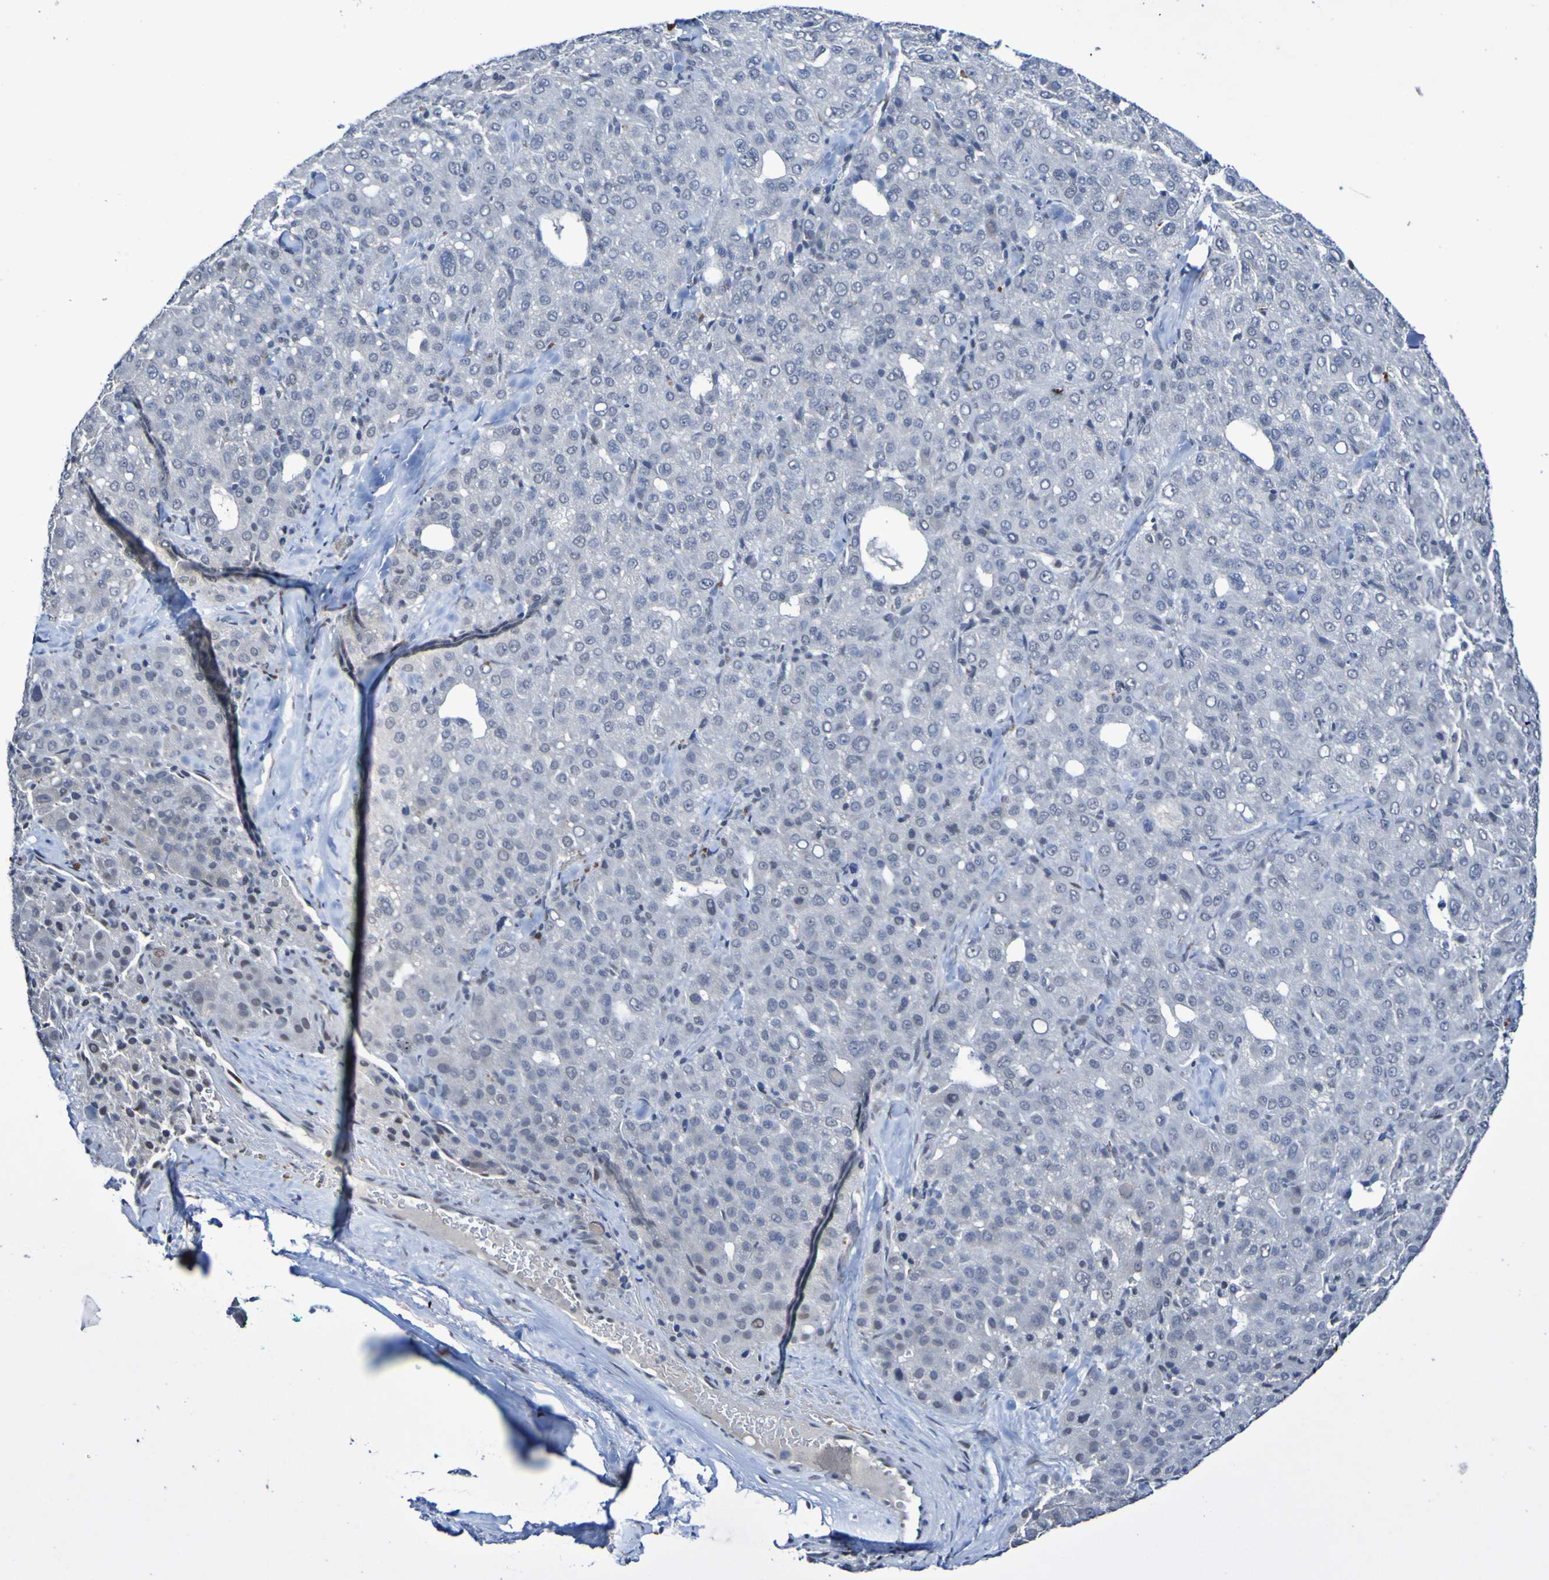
{"staining": {"intensity": "negative", "quantity": "none", "location": "none"}, "tissue": "liver cancer", "cell_type": "Tumor cells", "image_type": "cancer", "snomed": [{"axis": "morphology", "description": "Carcinoma, Hepatocellular, NOS"}, {"axis": "topography", "description": "Liver"}], "caption": "Protein analysis of liver hepatocellular carcinoma shows no significant positivity in tumor cells.", "gene": "PCGF1", "patient": {"sex": "male", "age": 65}}